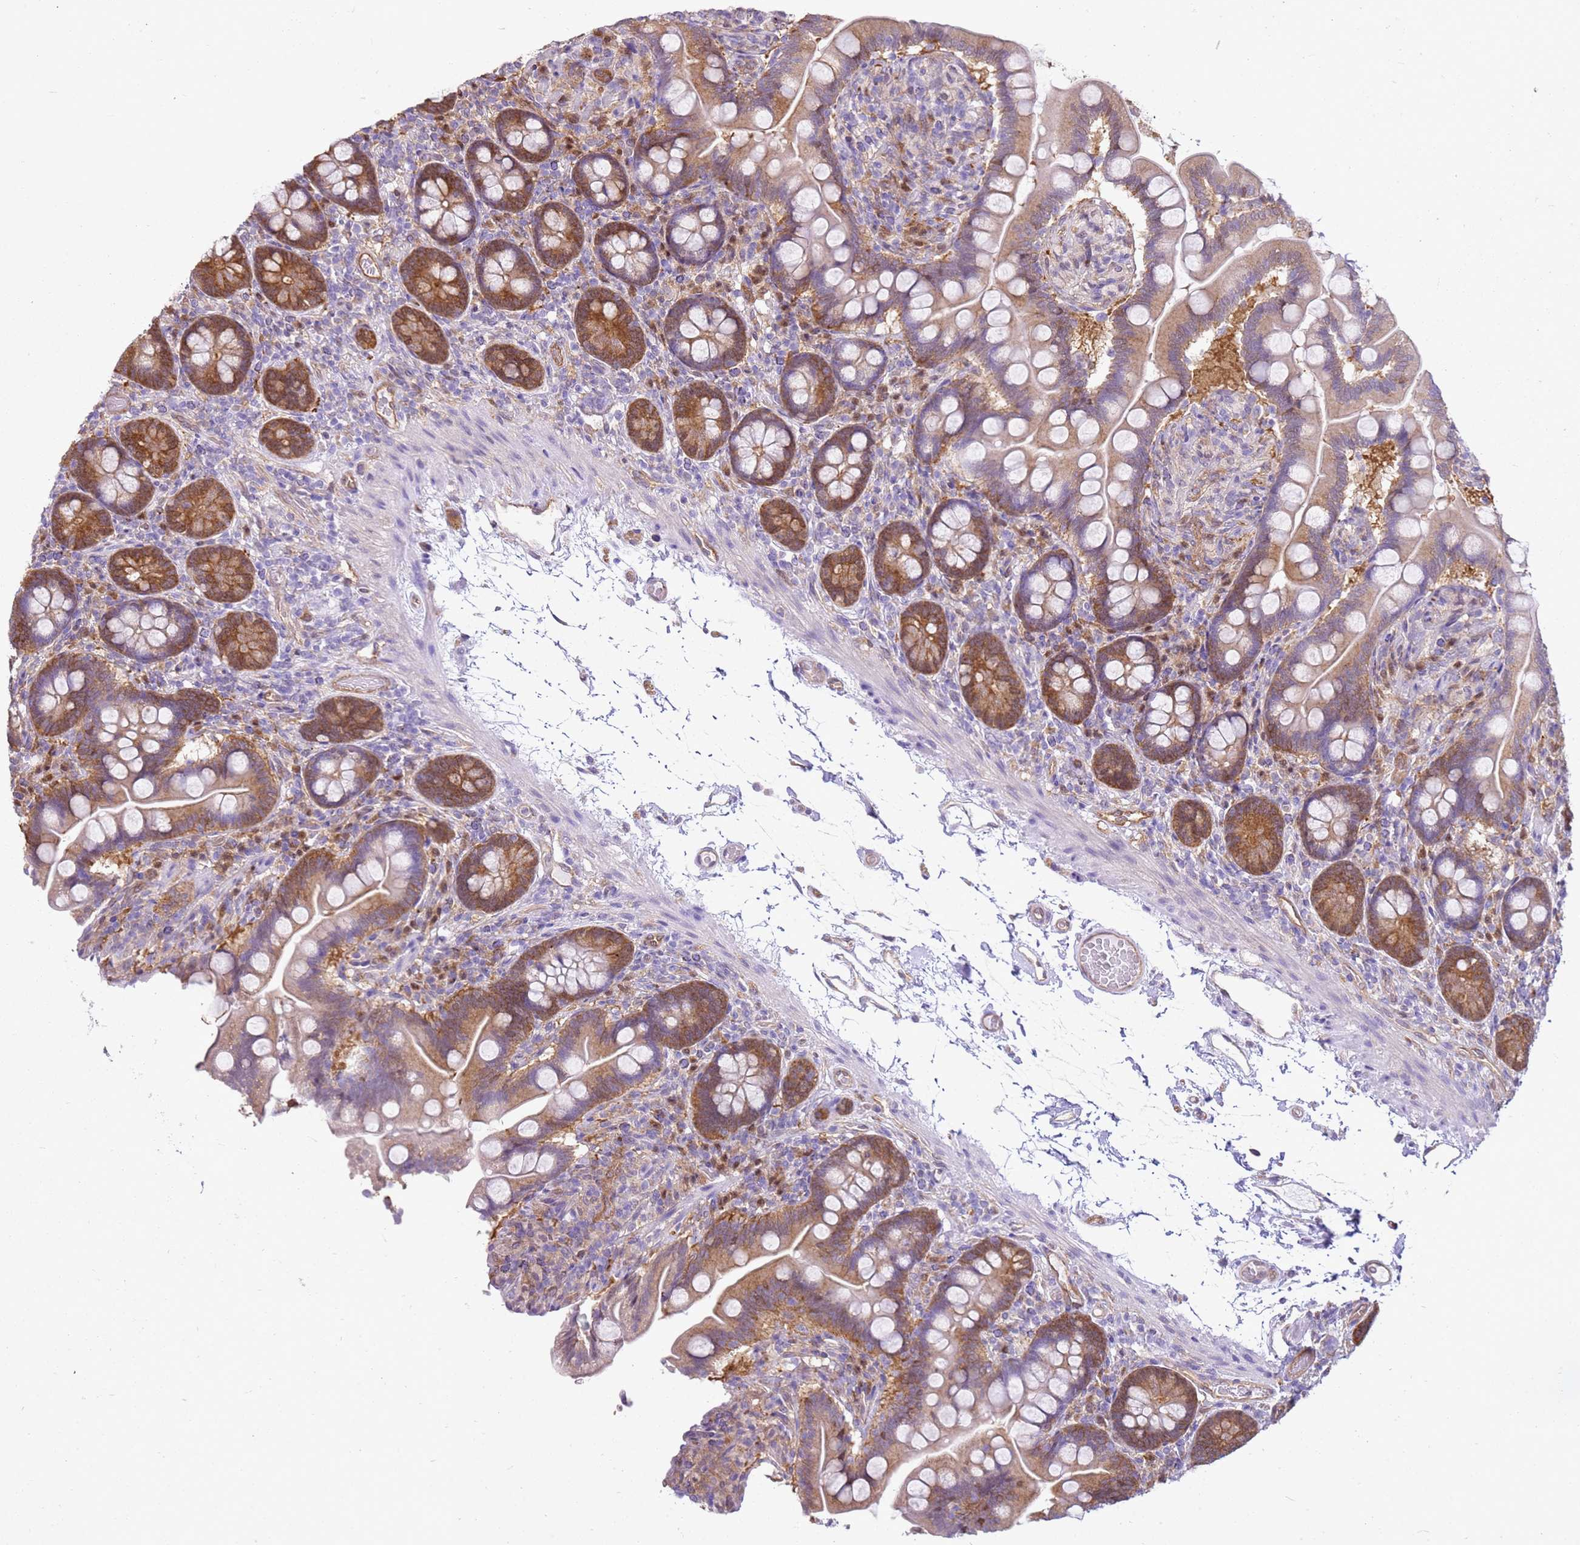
{"staining": {"intensity": "moderate", "quantity": ">75%", "location": "cytoplasmic/membranous"}, "tissue": "small intestine", "cell_type": "Glandular cells", "image_type": "normal", "snomed": [{"axis": "morphology", "description": "Normal tissue, NOS"}, {"axis": "topography", "description": "Small intestine"}], "caption": "Immunohistochemistry photomicrograph of unremarkable small intestine stained for a protein (brown), which displays medium levels of moderate cytoplasmic/membranous expression in about >75% of glandular cells.", "gene": "YWHAE", "patient": {"sex": "female", "age": 64}}